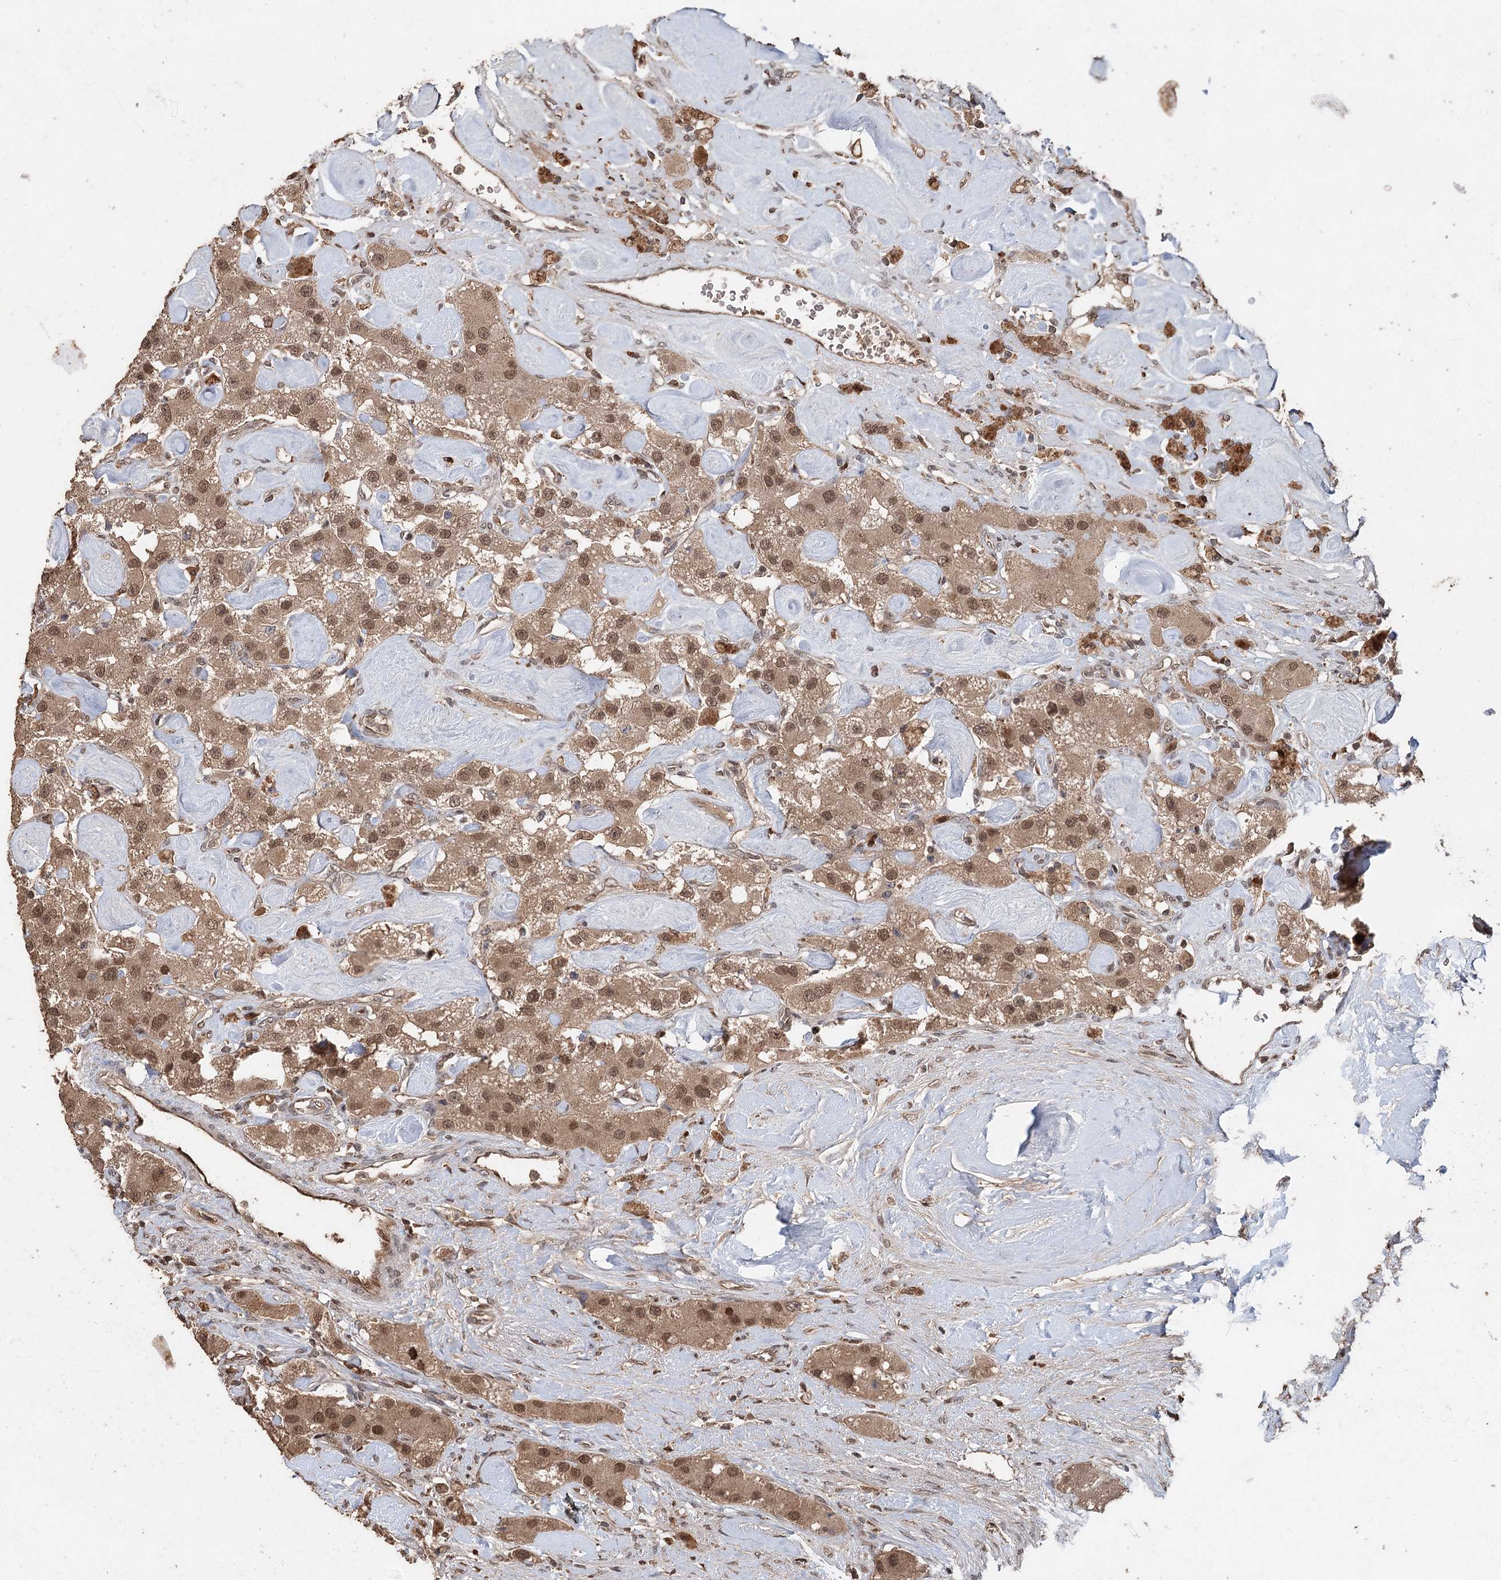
{"staining": {"intensity": "moderate", "quantity": ">75%", "location": "cytoplasmic/membranous,nuclear"}, "tissue": "carcinoid", "cell_type": "Tumor cells", "image_type": "cancer", "snomed": [{"axis": "morphology", "description": "Carcinoid, malignant, NOS"}, {"axis": "topography", "description": "Pancreas"}], "caption": "Immunohistochemical staining of human carcinoid exhibits medium levels of moderate cytoplasmic/membranous and nuclear protein staining in about >75% of tumor cells.", "gene": "FBXO7", "patient": {"sex": "male", "age": 41}}